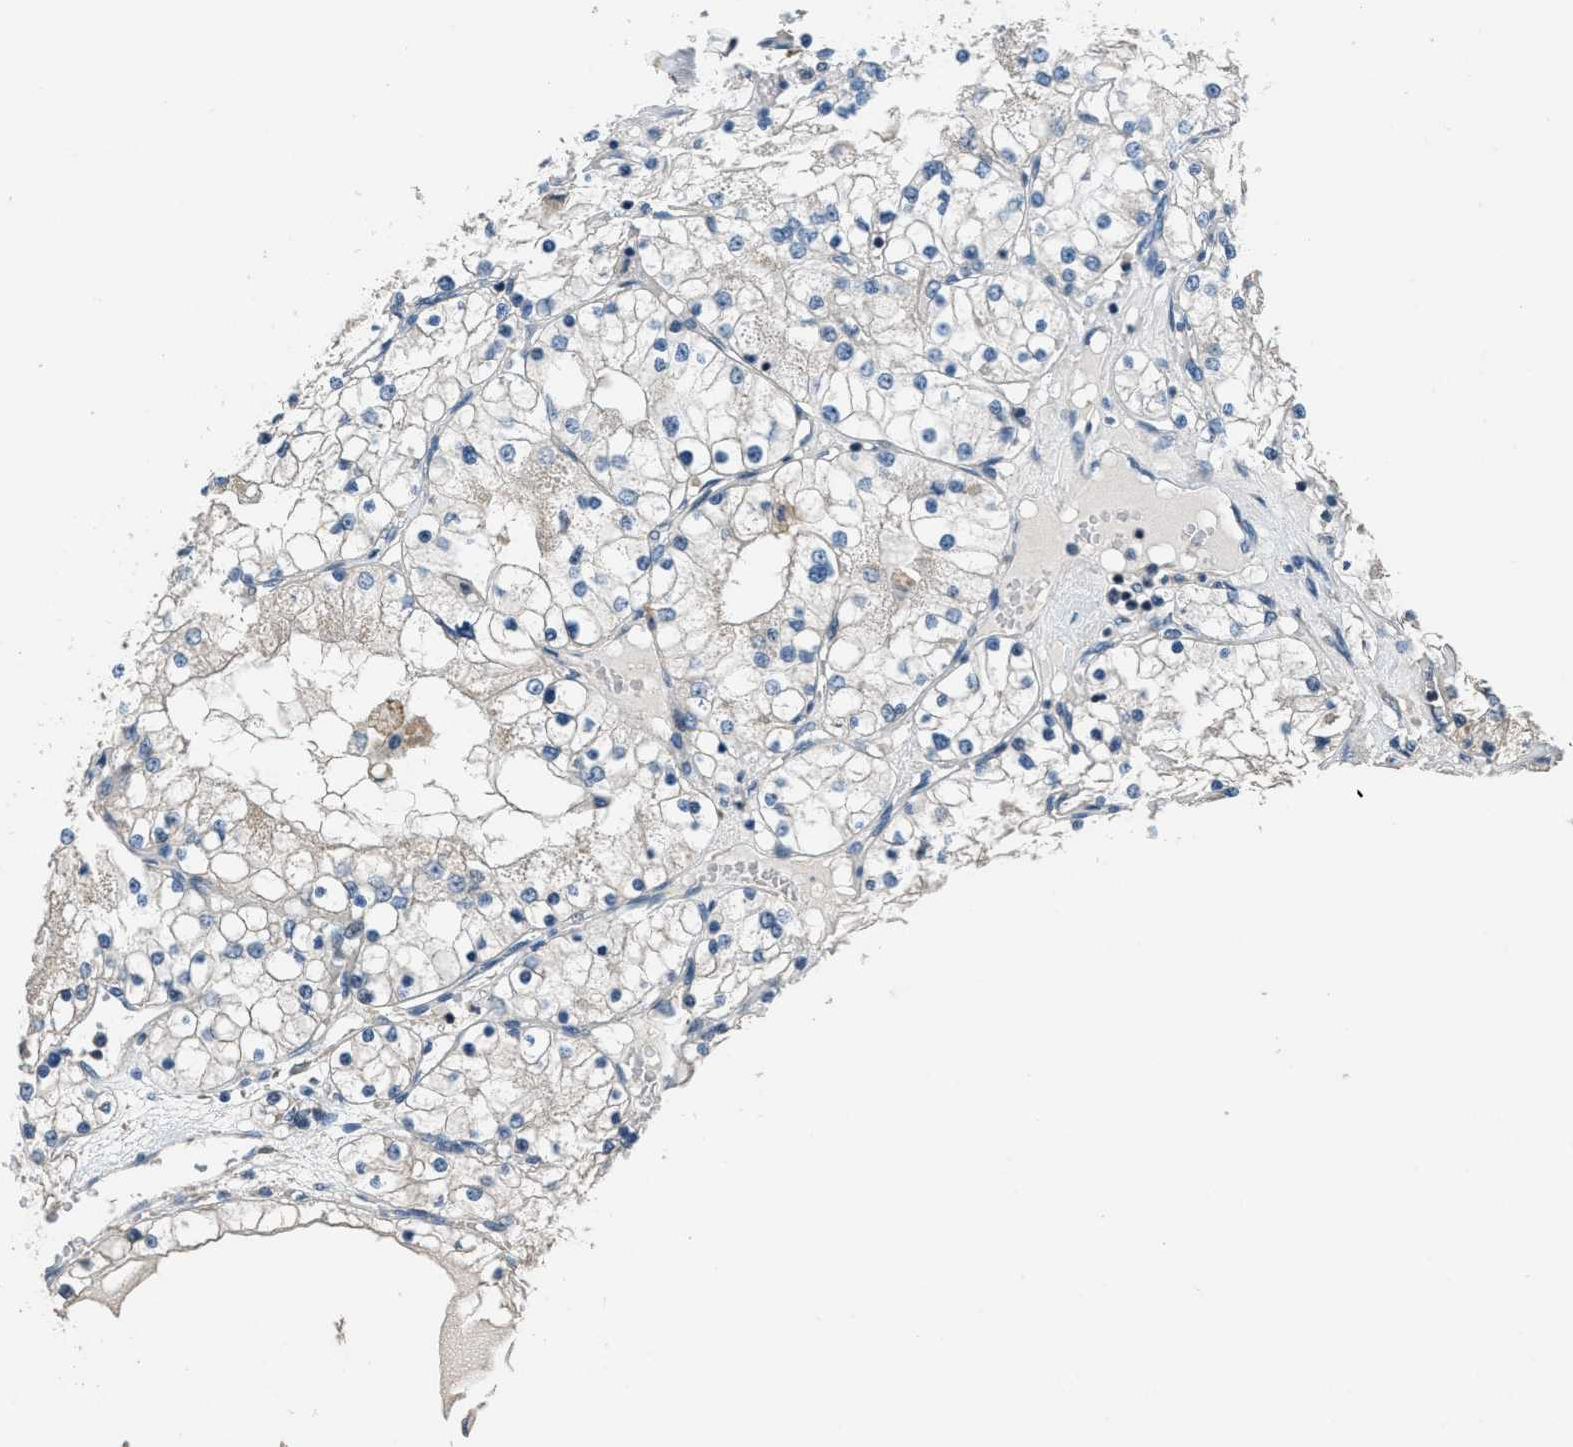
{"staining": {"intensity": "negative", "quantity": "none", "location": "none"}, "tissue": "renal cancer", "cell_type": "Tumor cells", "image_type": "cancer", "snomed": [{"axis": "morphology", "description": "Adenocarcinoma, NOS"}, {"axis": "topography", "description": "Kidney"}], "caption": "The image displays no significant expression in tumor cells of adenocarcinoma (renal).", "gene": "NAT1", "patient": {"sex": "male", "age": 68}}